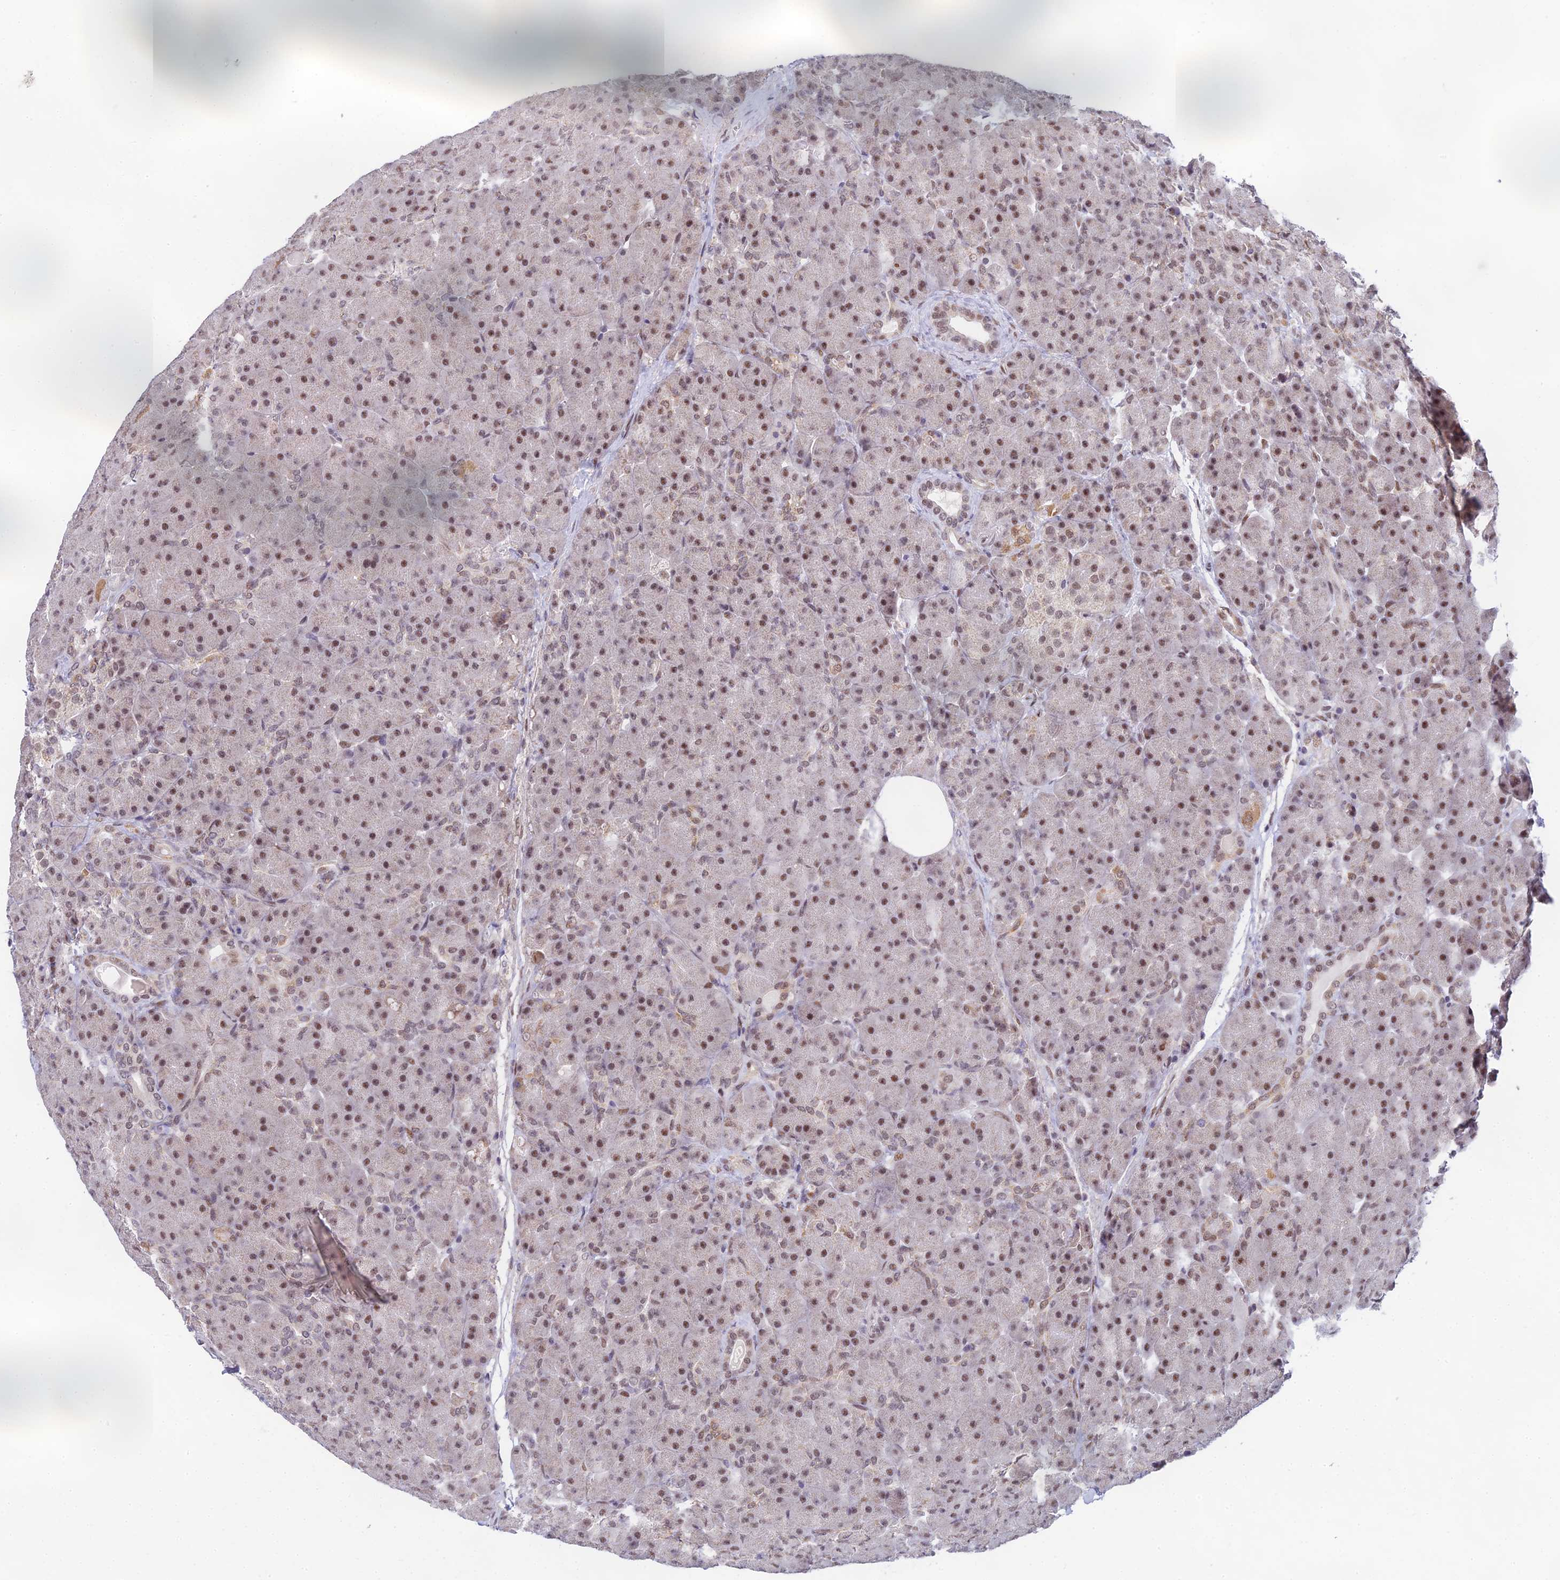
{"staining": {"intensity": "moderate", "quantity": ">75%", "location": "nuclear"}, "tissue": "pancreas", "cell_type": "Exocrine glandular cells", "image_type": "normal", "snomed": [{"axis": "morphology", "description": "Normal tissue, NOS"}, {"axis": "topography", "description": "Pancreas"}], "caption": "The image displays a brown stain indicating the presence of a protein in the nuclear of exocrine glandular cells in pancreas.", "gene": "C2orf49", "patient": {"sex": "male", "age": 66}}